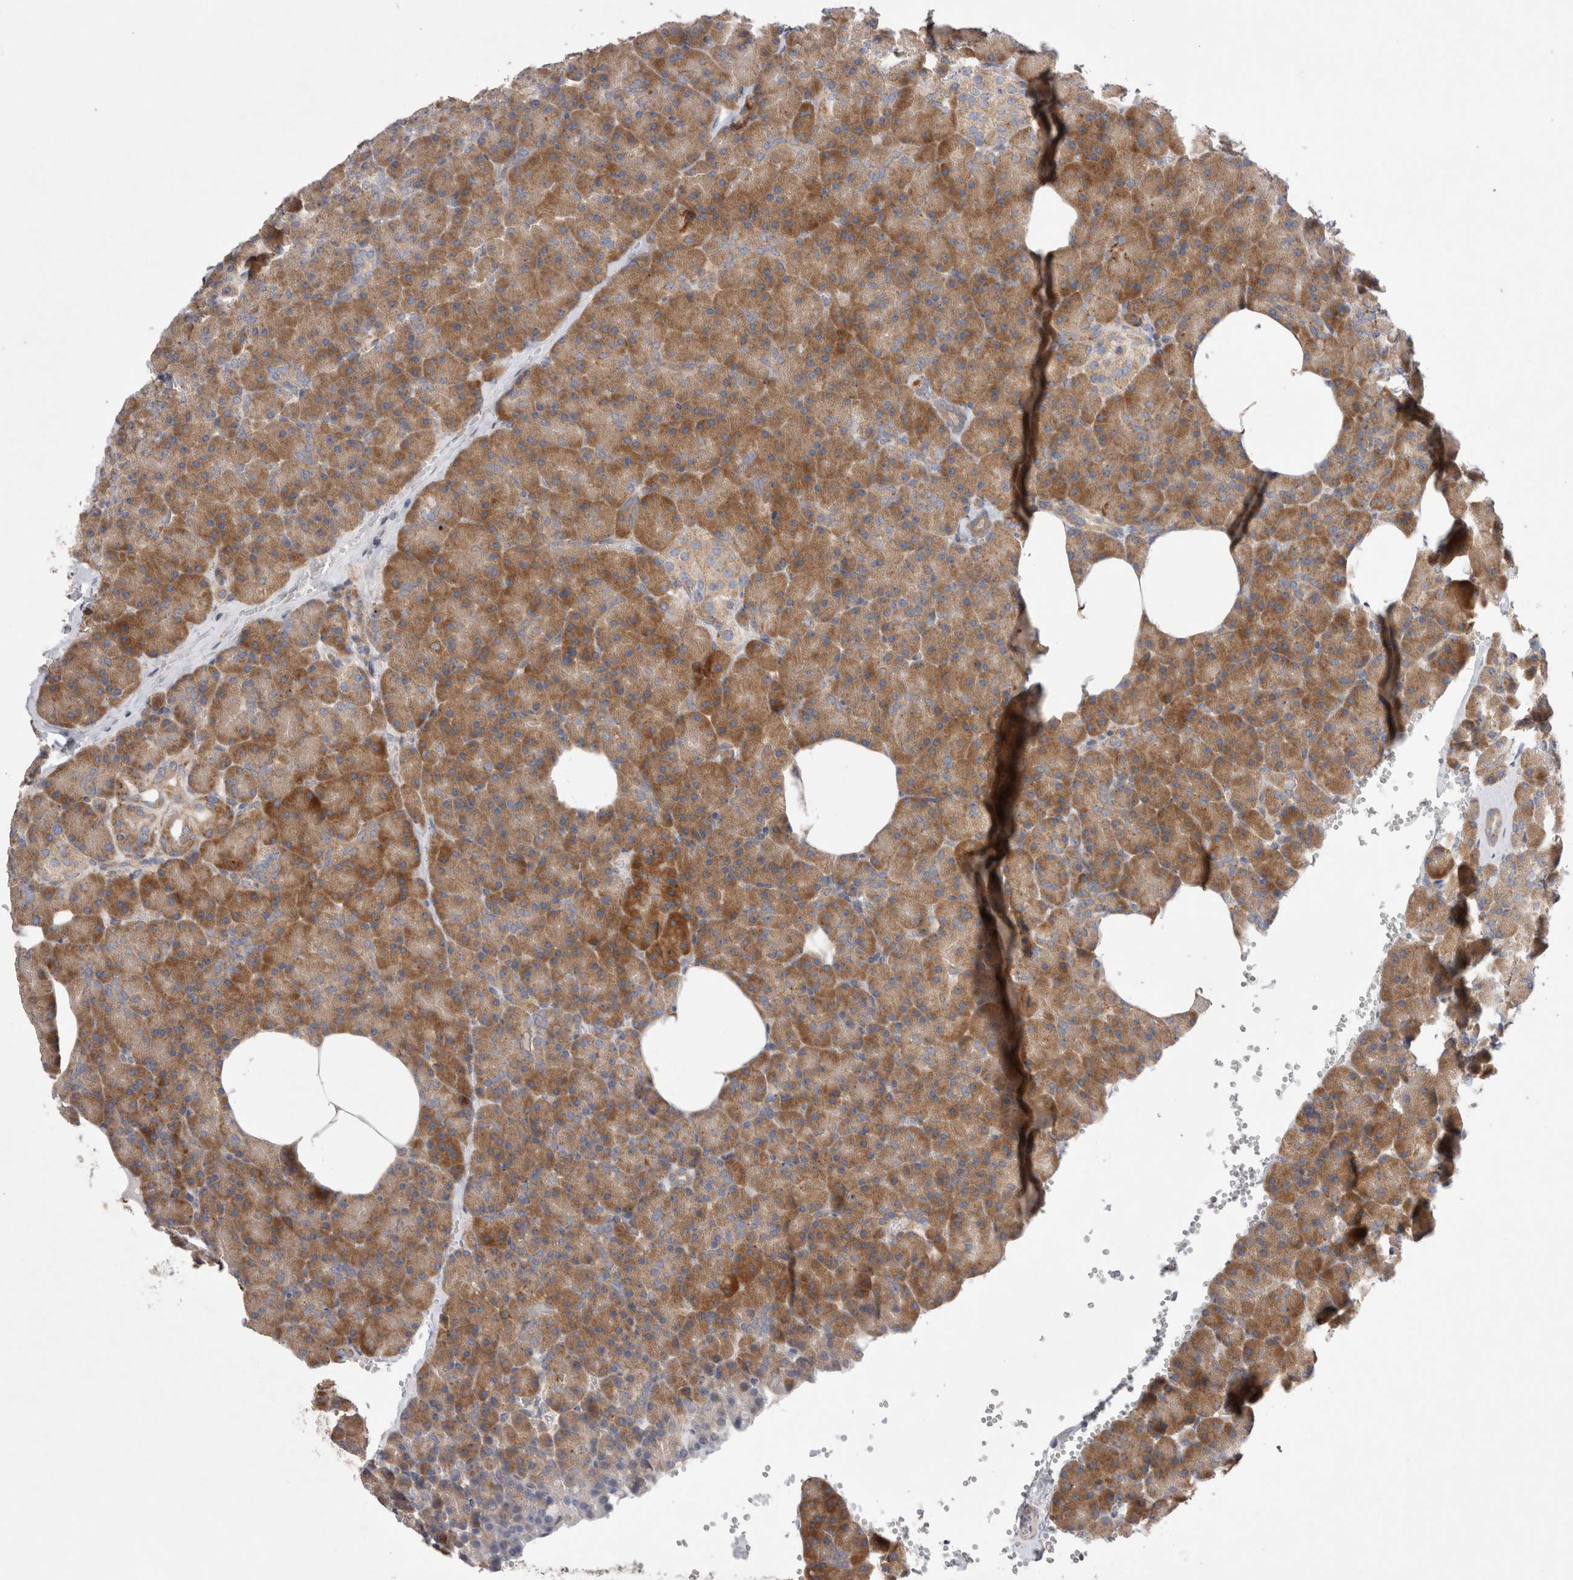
{"staining": {"intensity": "moderate", "quantity": ">75%", "location": "cytoplasmic/membranous"}, "tissue": "pancreas", "cell_type": "Exocrine glandular cells", "image_type": "normal", "snomed": [{"axis": "morphology", "description": "Normal tissue, NOS"}, {"axis": "morphology", "description": "Carcinoid, malignant, NOS"}, {"axis": "topography", "description": "Pancreas"}], "caption": "DAB immunohistochemical staining of benign human pancreas reveals moderate cytoplasmic/membranous protein expression in about >75% of exocrine glandular cells.", "gene": "TBC1D16", "patient": {"sex": "female", "age": 35}}